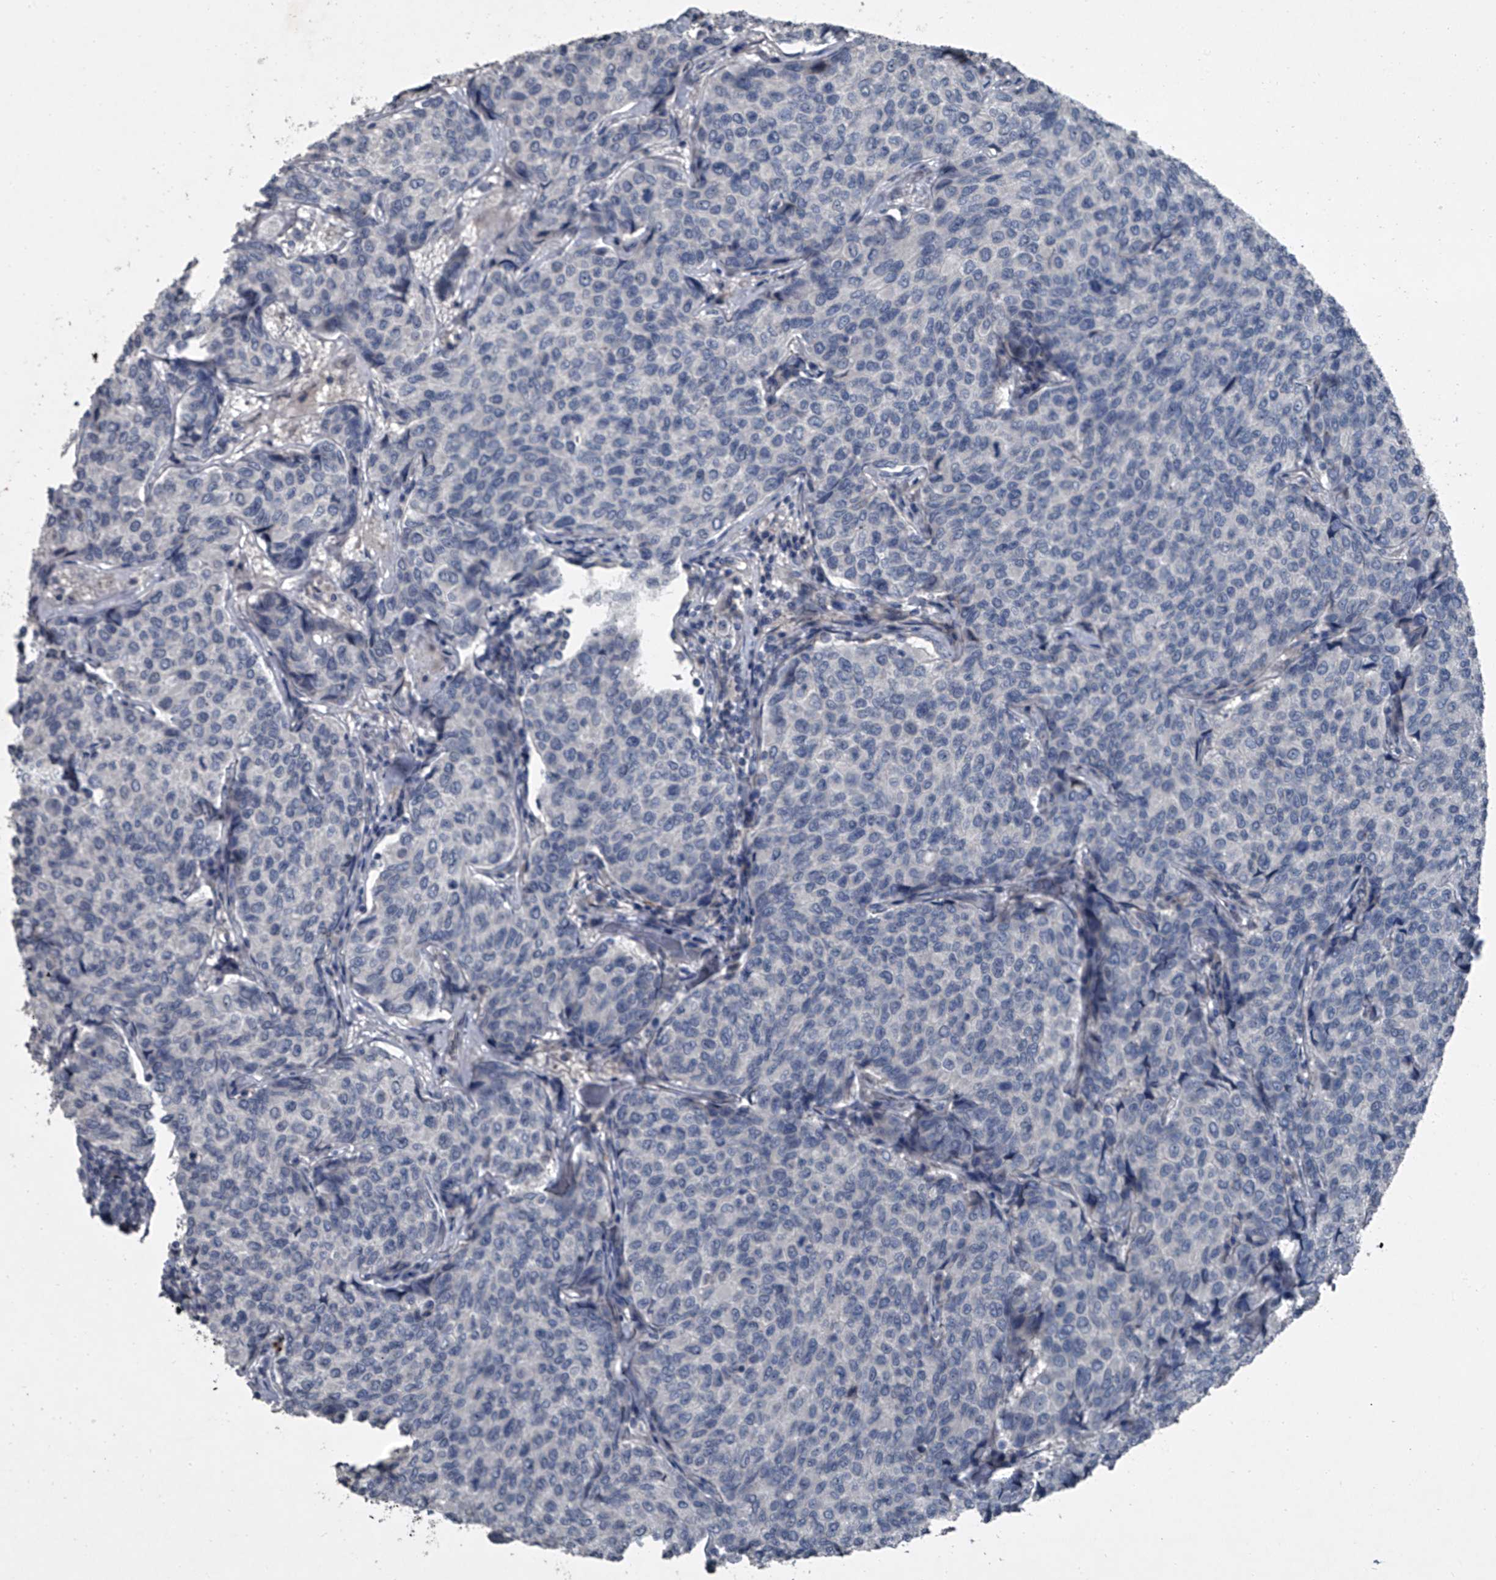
{"staining": {"intensity": "negative", "quantity": "none", "location": "none"}, "tissue": "breast cancer", "cell_type": "Tumor cells", "image_type": "cancer", "snomed": [{"axis": "morphology", "description": "Duct carcinoma"}, {"axis": "topography", "description": "Breast"}], "caption": "The image demonstrates no staining of tumor cells in breast cancer (infiltrating ductal carcinoma).", "gene": "HEPHL1", "patient": {"sex": "female", "age": 55}}